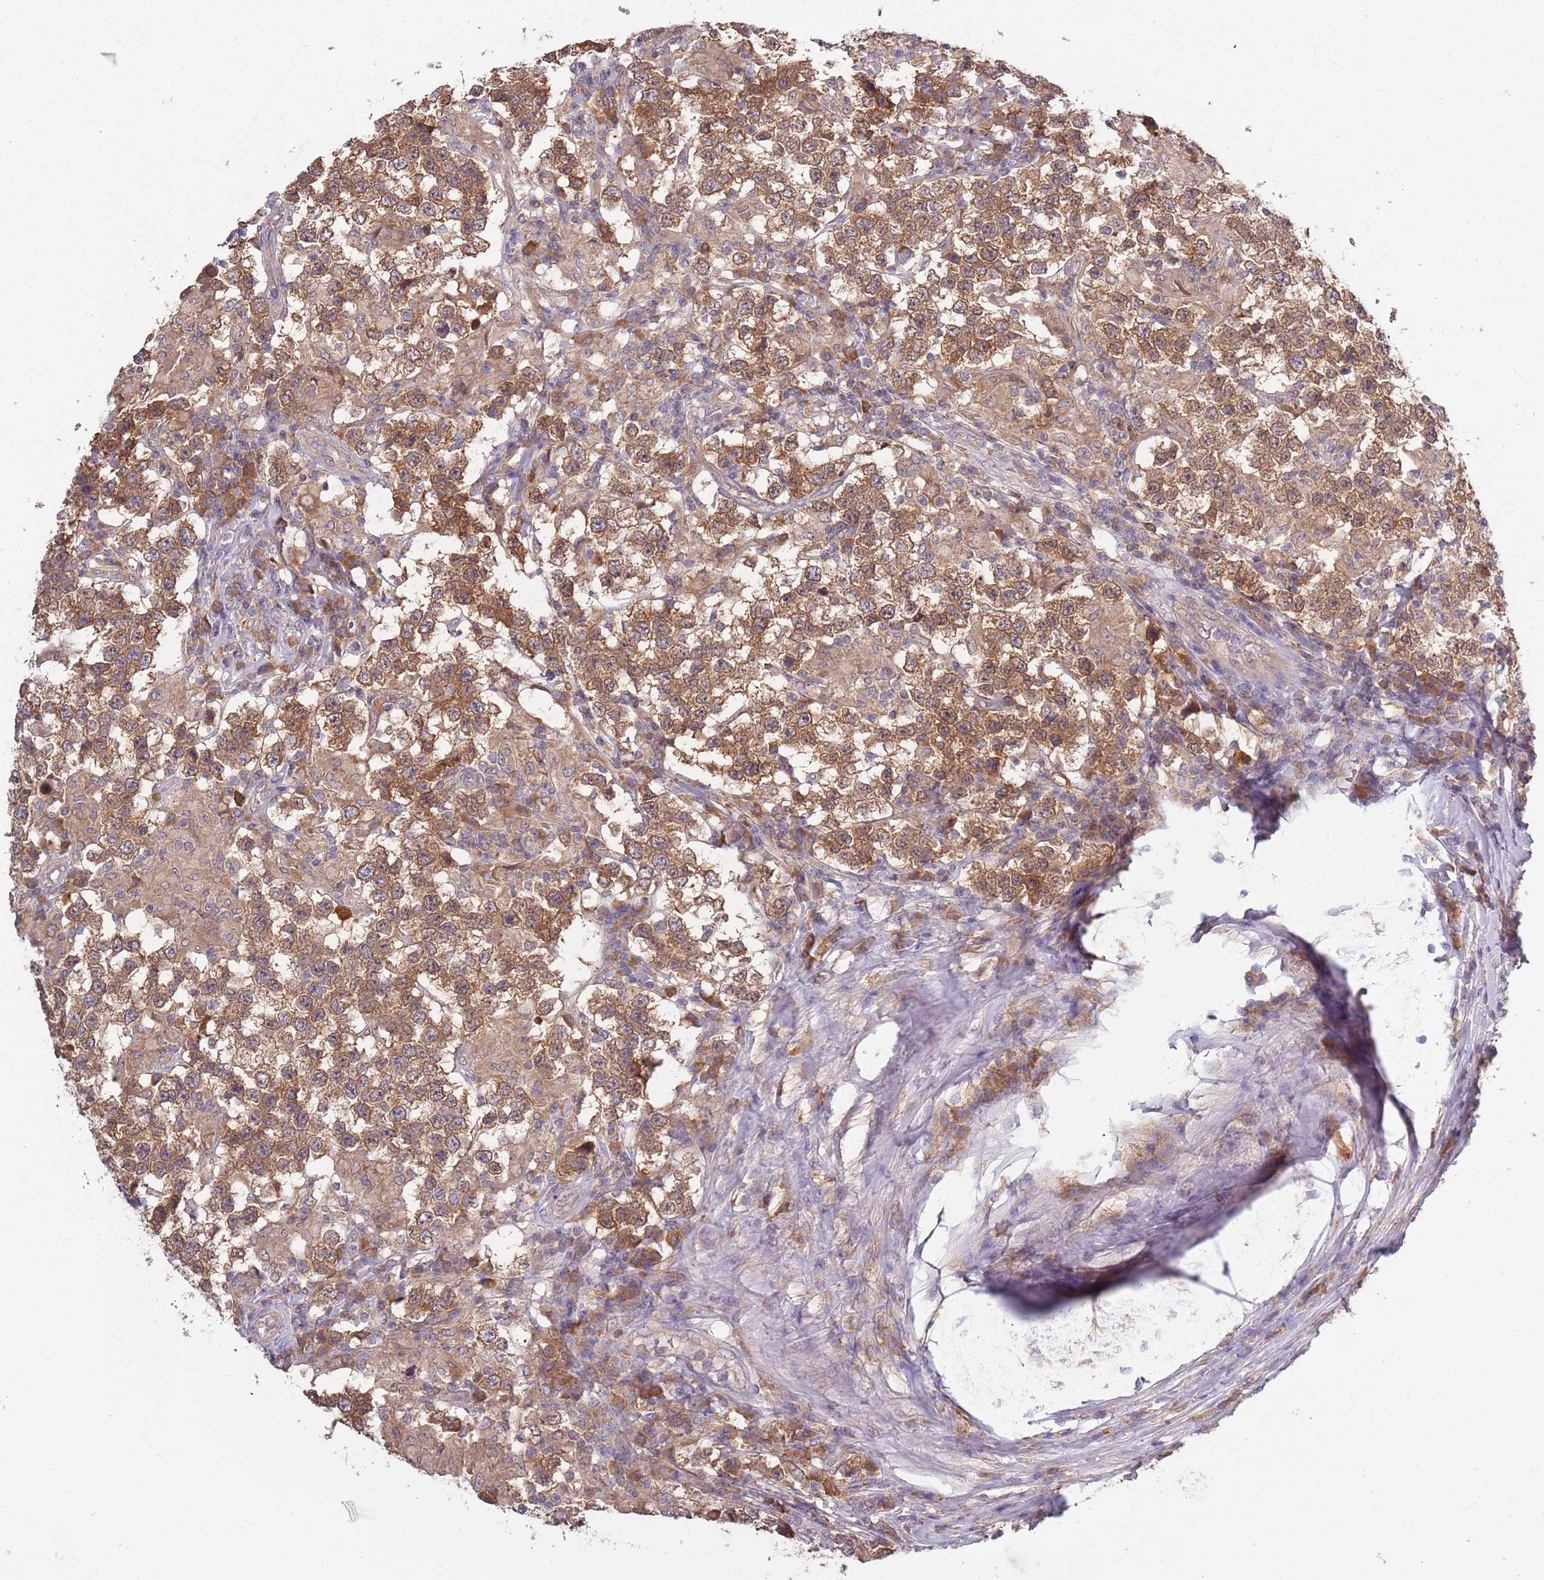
{"staining": {"intensity": "moderate", "quantity": ">75%", "location": "cytoplasmic/membranous"}, "tissue": "testis cancer", "cell_type": "Tumor cells", "image_type": "cancer", "snomed": [{"axis": "morphology", "description": "Seminoma, NOS"}, {"axis": "morphology", "description": "Carcinoma, Embryonal, NOS"}, {"axis": "topography", "description": "Testis"}], "caption": "Testis cancer stained with a brown dye shows moderate cytoplasmic/membranous positive positivity in approximately >75% of tumor cells.", "gene": "USP32", "patient": {"sex": "male", "age": 41}}